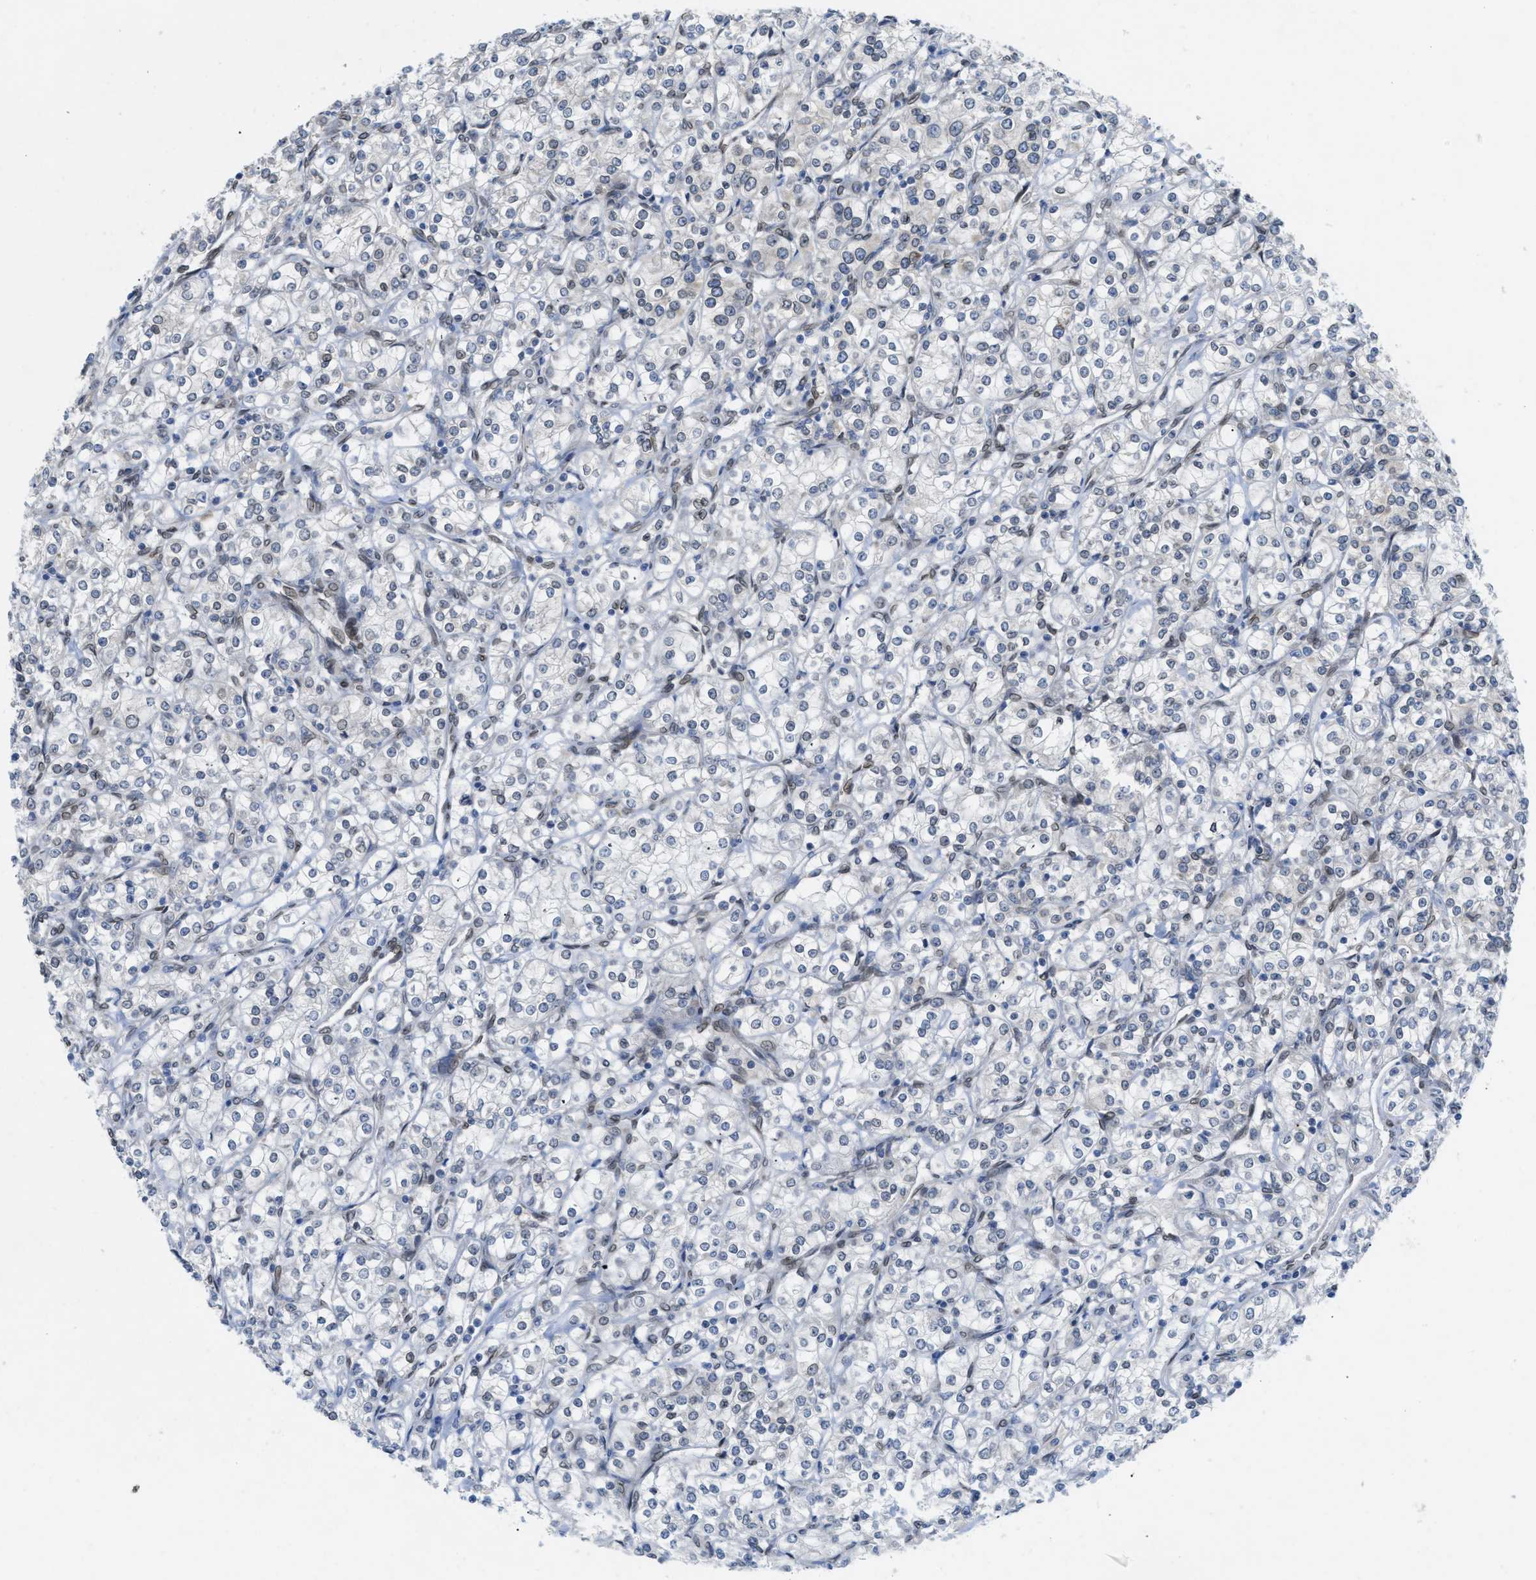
{"staining": {"intensity": "negative", "quantity": "none", "location": "none"}, "tissue": "renal cancer", "cell_type": "Tumor cells", "image_type": "cancer", "snomed": [{"axis": "morphology", "description": "Adenocarcinoma, NOS"}, {"axis": "topography", "description": "Kidney"}], "caption": "The immunohistochemistry (IHC) photomicrograph has no significant positivity in tumor cells of adenocarcinoma (renal) tissue. (DAB IHC, high magnification).", "gene": "EIF2AK3", "patient": {"sex": "male", "age": 77}}